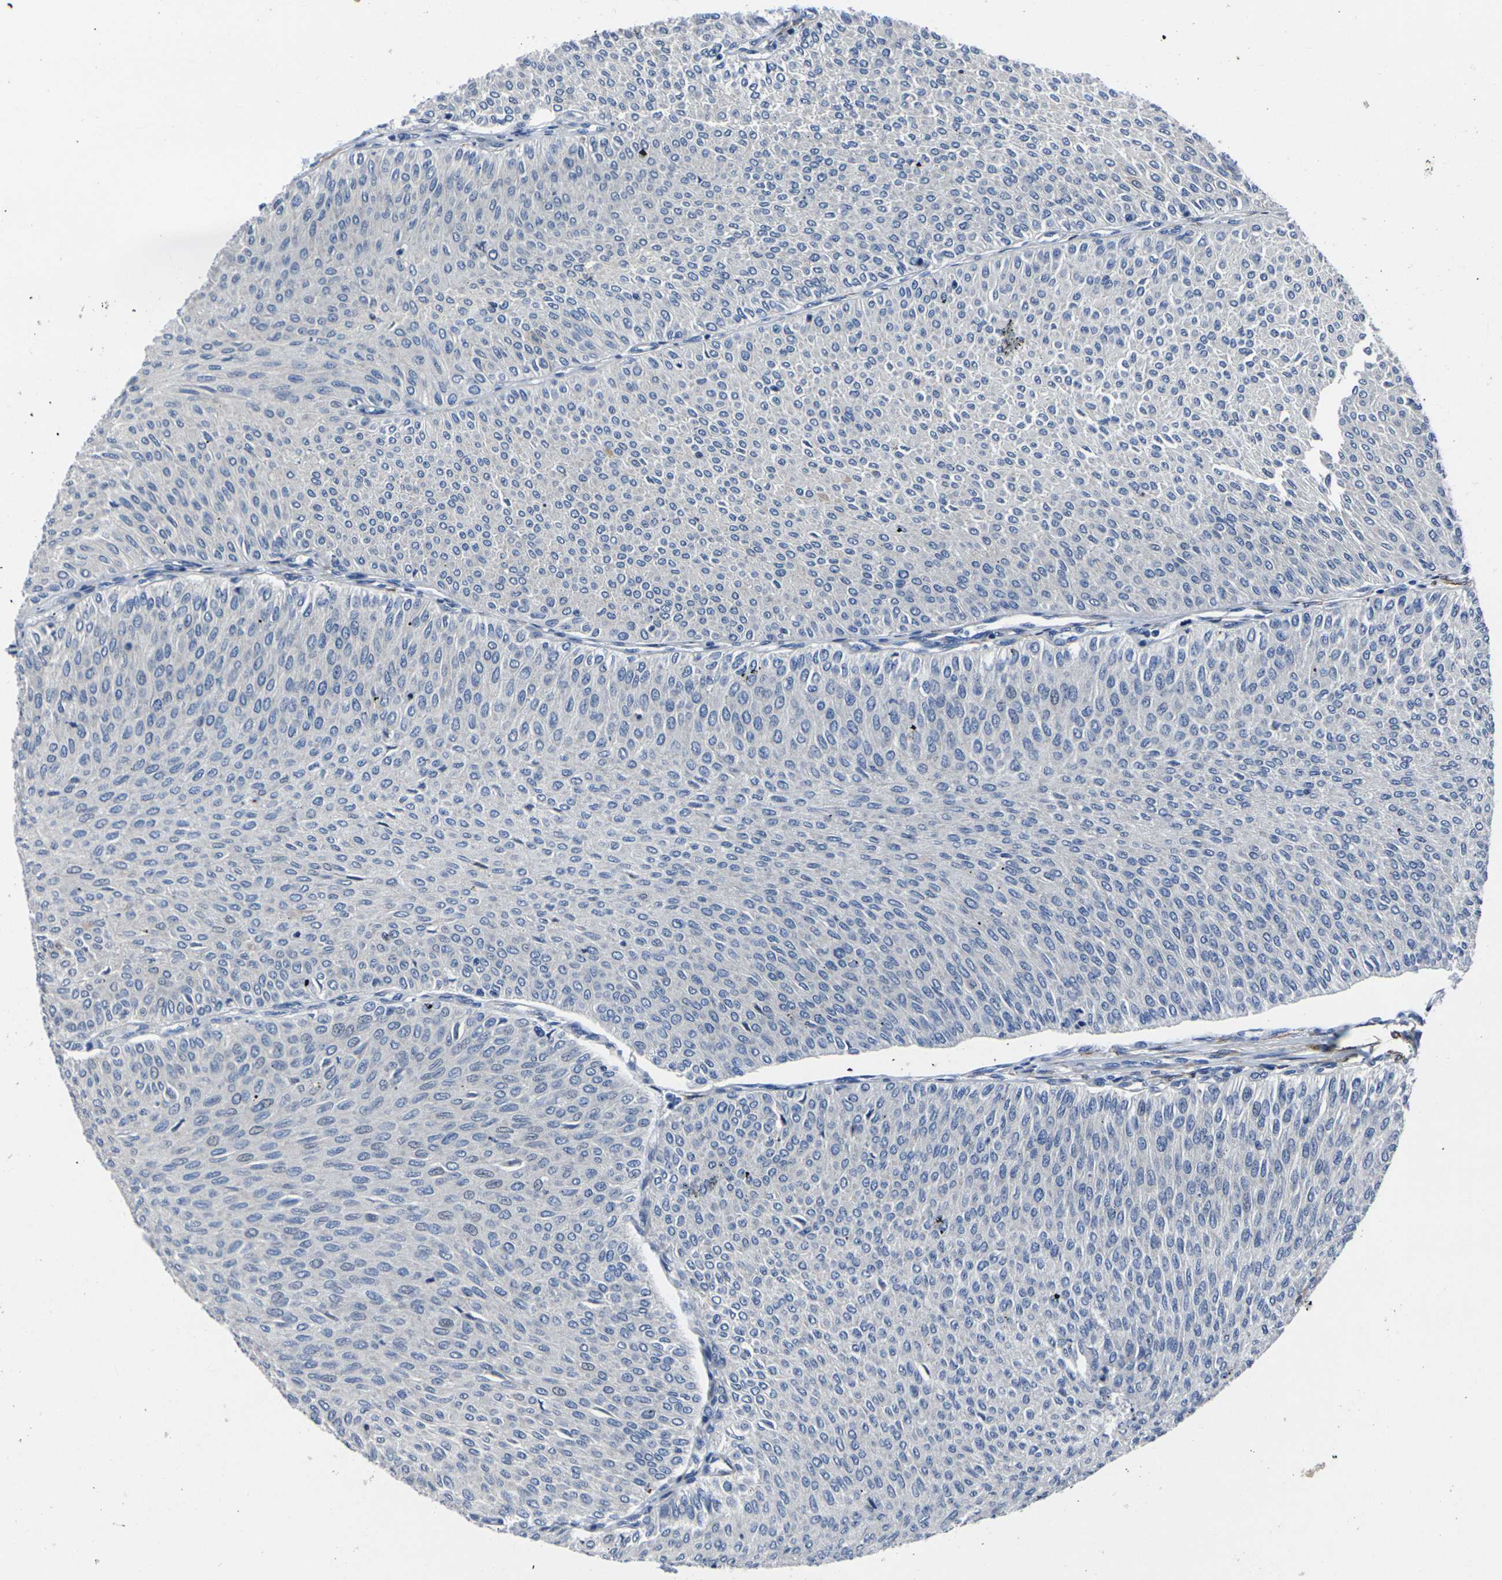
{"staining": {"intensity": "negative", "quantity": "none", "location": "none"}, "tissue": "urothelial cancer", "cell_type": "Tumor cells", "image_type": "cancer", "snomed": [{"axis": "morphology", "description": "Urothelial carcinoma, Low grade"}, {"axis": "topography", "description": "Urinary bladder"}], "caption": "Human urothelial cancer stained for a protein using immunohistochemistry (IHC) reveals no positivity in tumor cells.", "gene": "CYP2C8", "patient": {"sex": "male", "age": 78}}